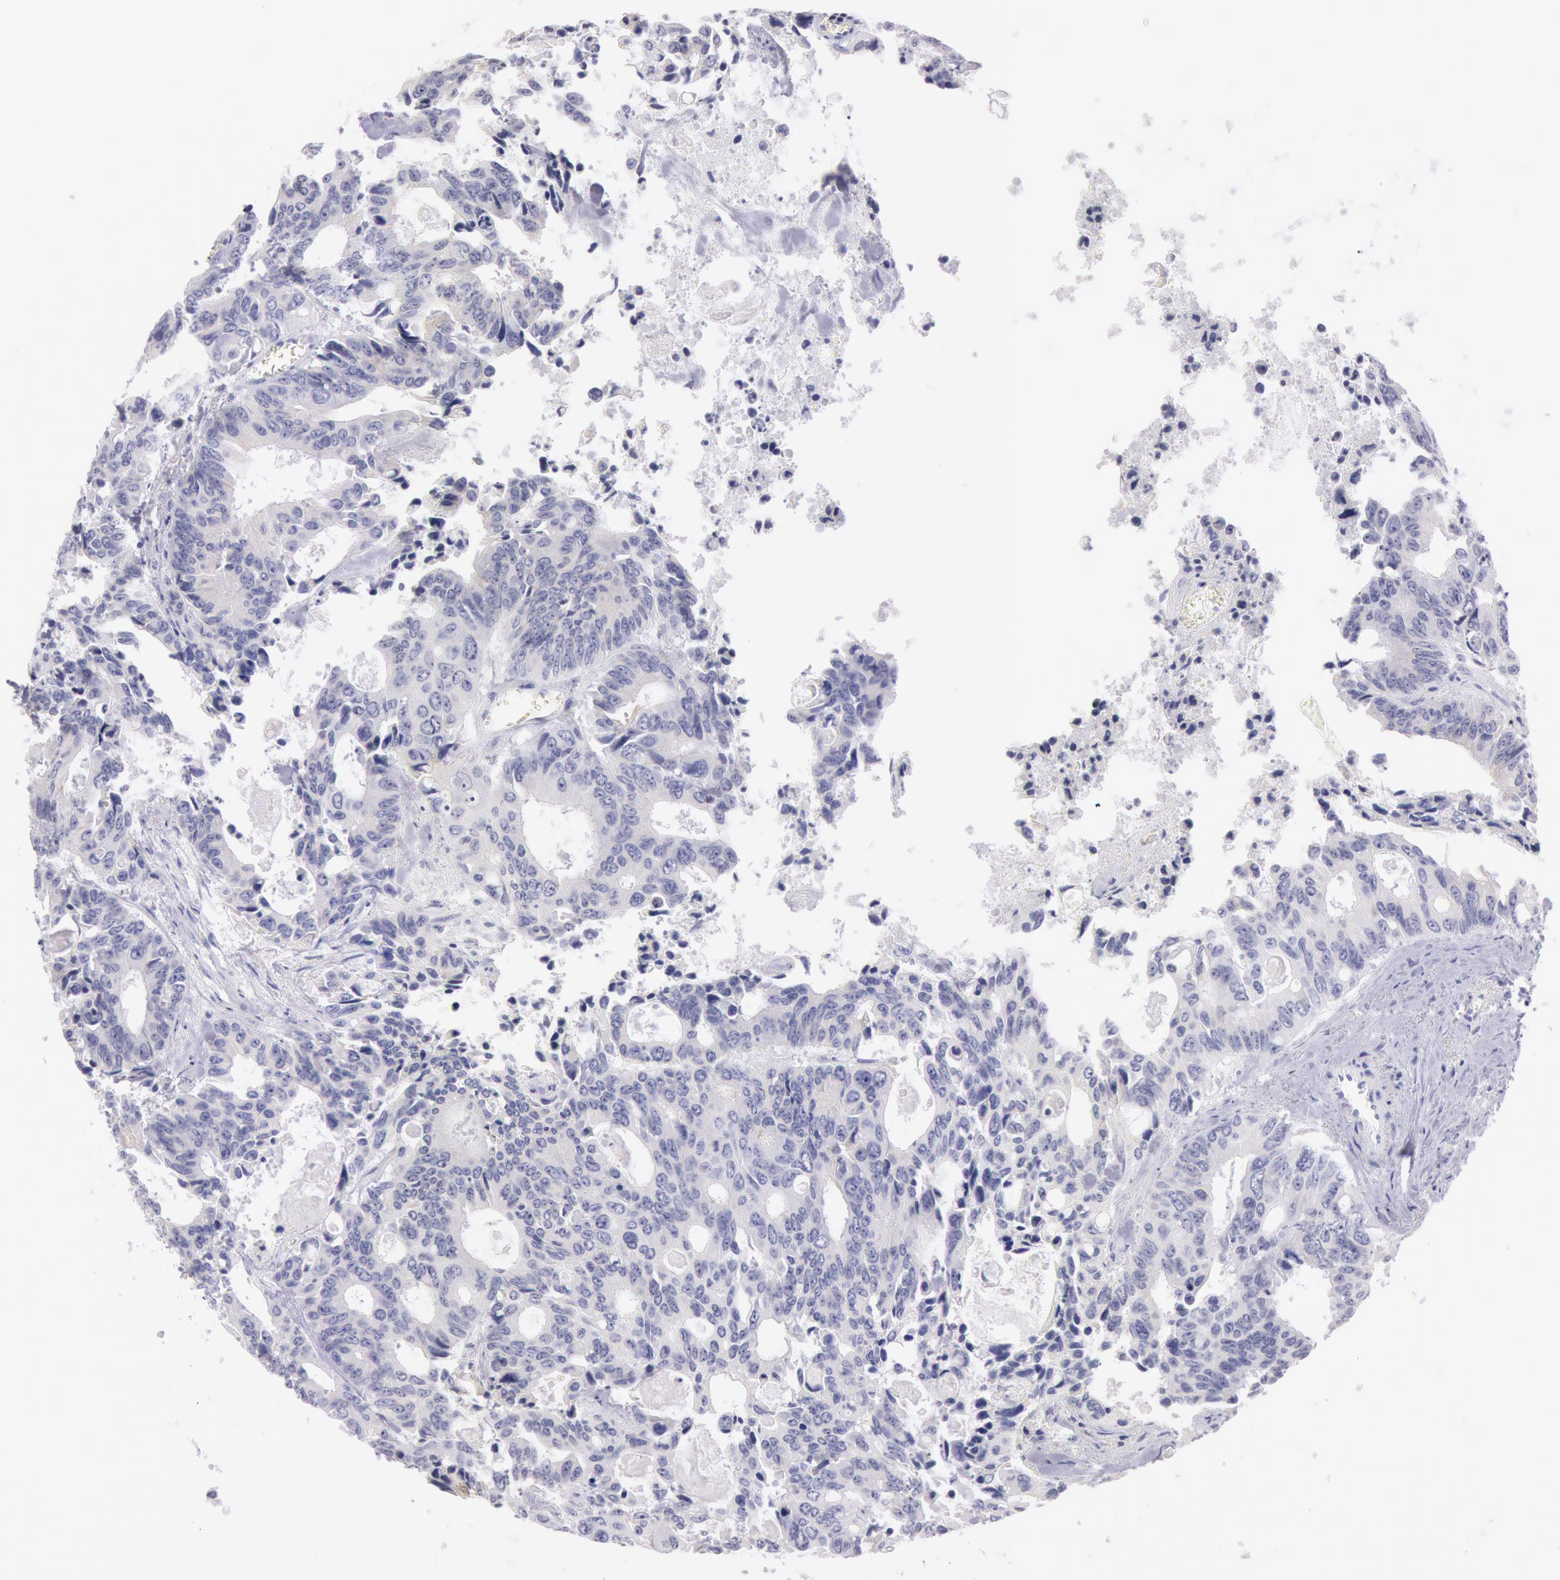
{"staining": {"intensity": "negative", "quantity": "none", "location": "none"}, "tissue": "colorectal cancer", "cell_type": "Tumor cells", "image_type": "cancer", "snomed": [{"axis": "morphology", "description": "Adenocarcinoma, NOS"}, {"axis": "topography", "description": "Rectum"}], "caption": "Histopathology image shows no significant protein positivity in tumor cells of adenocarcinoma (colorectal).", "gene": "EGFR", "patient": {"sex": "male", "age": 76}}